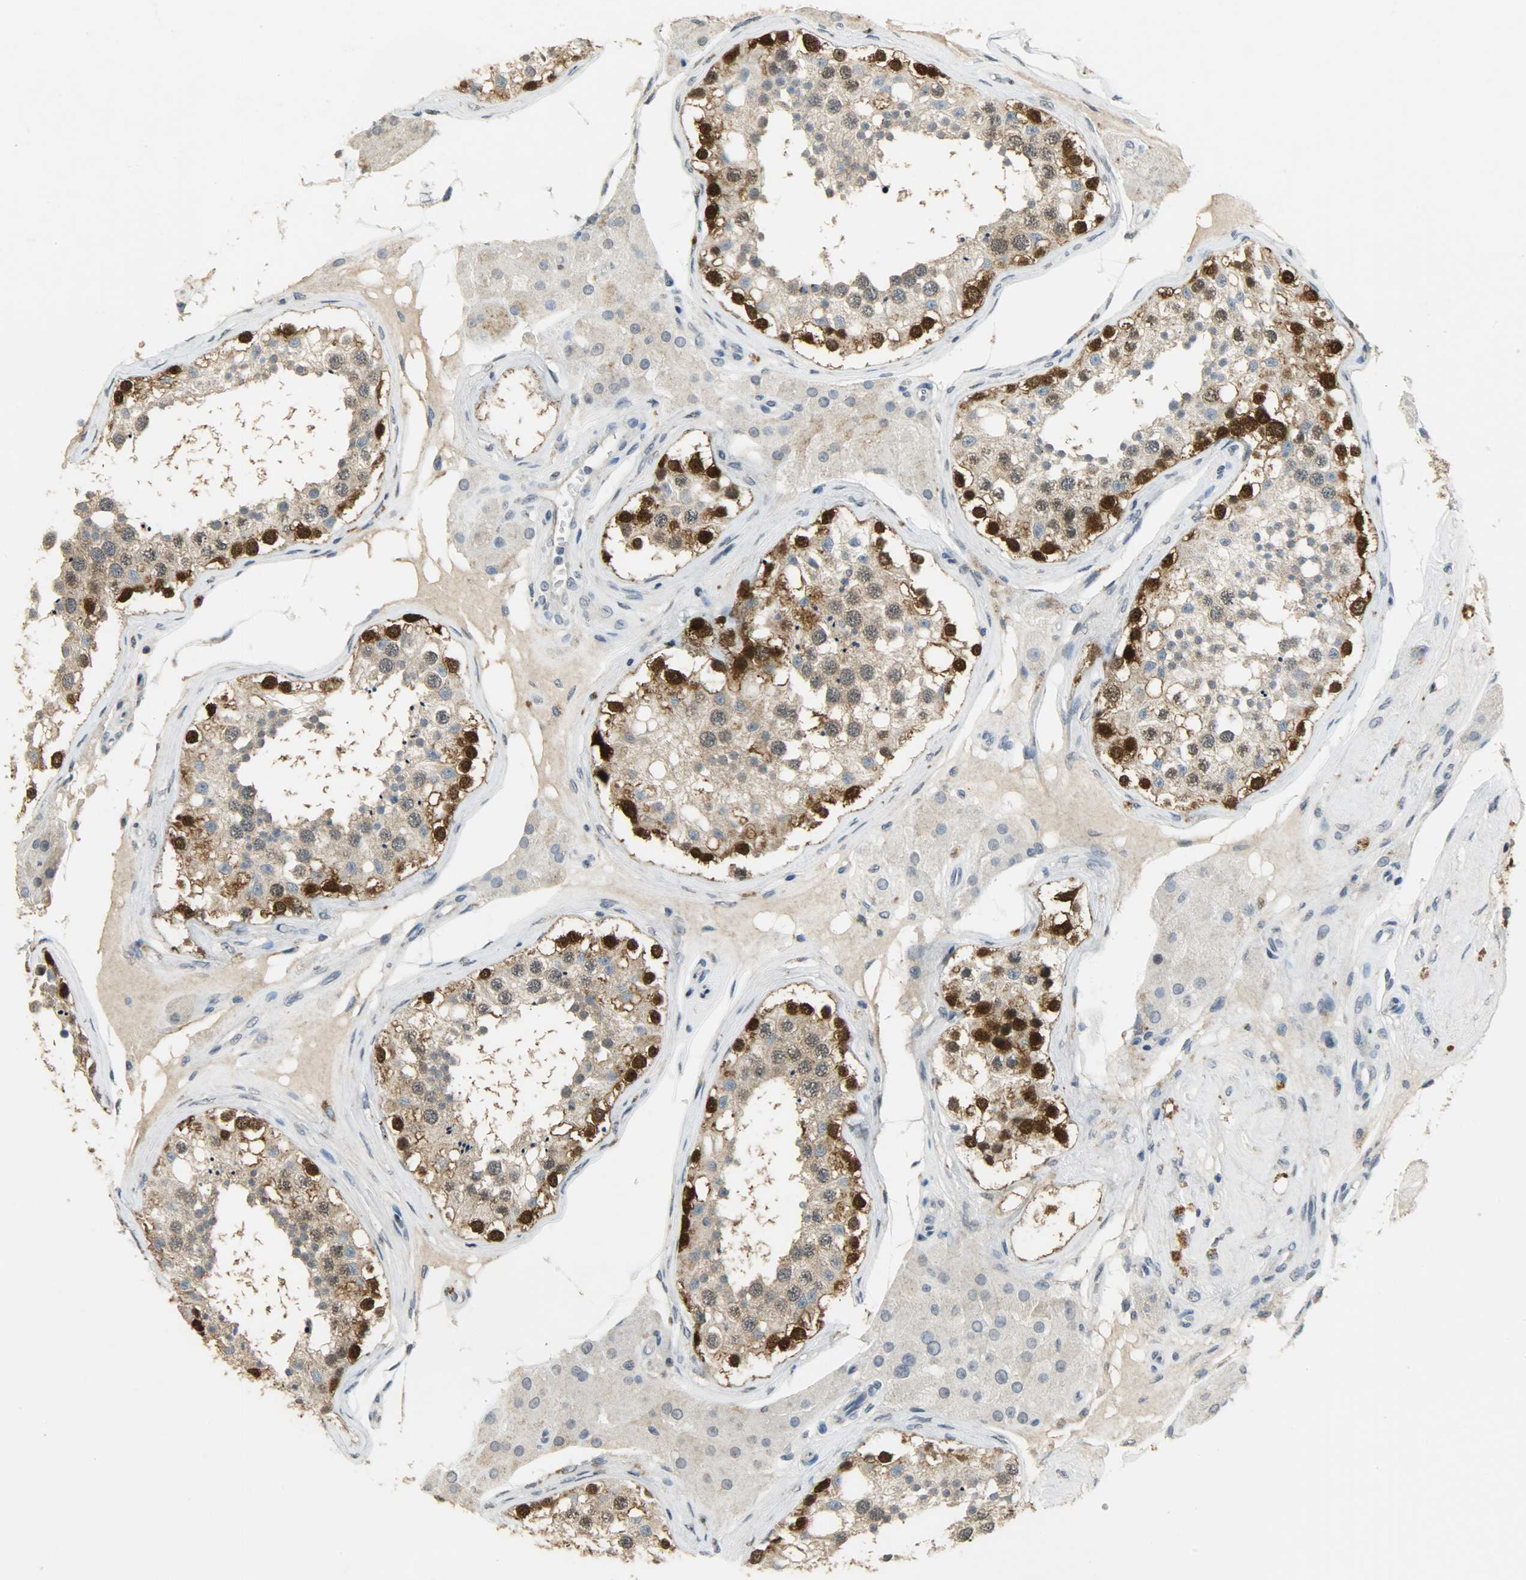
{"staining": {"intensity": "strong", "quantity": "25%-75%", "location": "nuclear"}, "tissue": "testis", "cell_type": "Cells in seminiferous ducts", "image_type": "normal", "snomed": [{"axis": "morphology", "description": "Normal tissue, NOS"}, {"axis": "topography", "description": "Testis"}], "caption": "DAB immunohistochemical staining of benign testis shows strong nuclear protein staining in approximately 25%-75% of cells in seminiferous ducts.", "gene": "DNAJB6", "patient": {"sex": "male", "age": 68}}